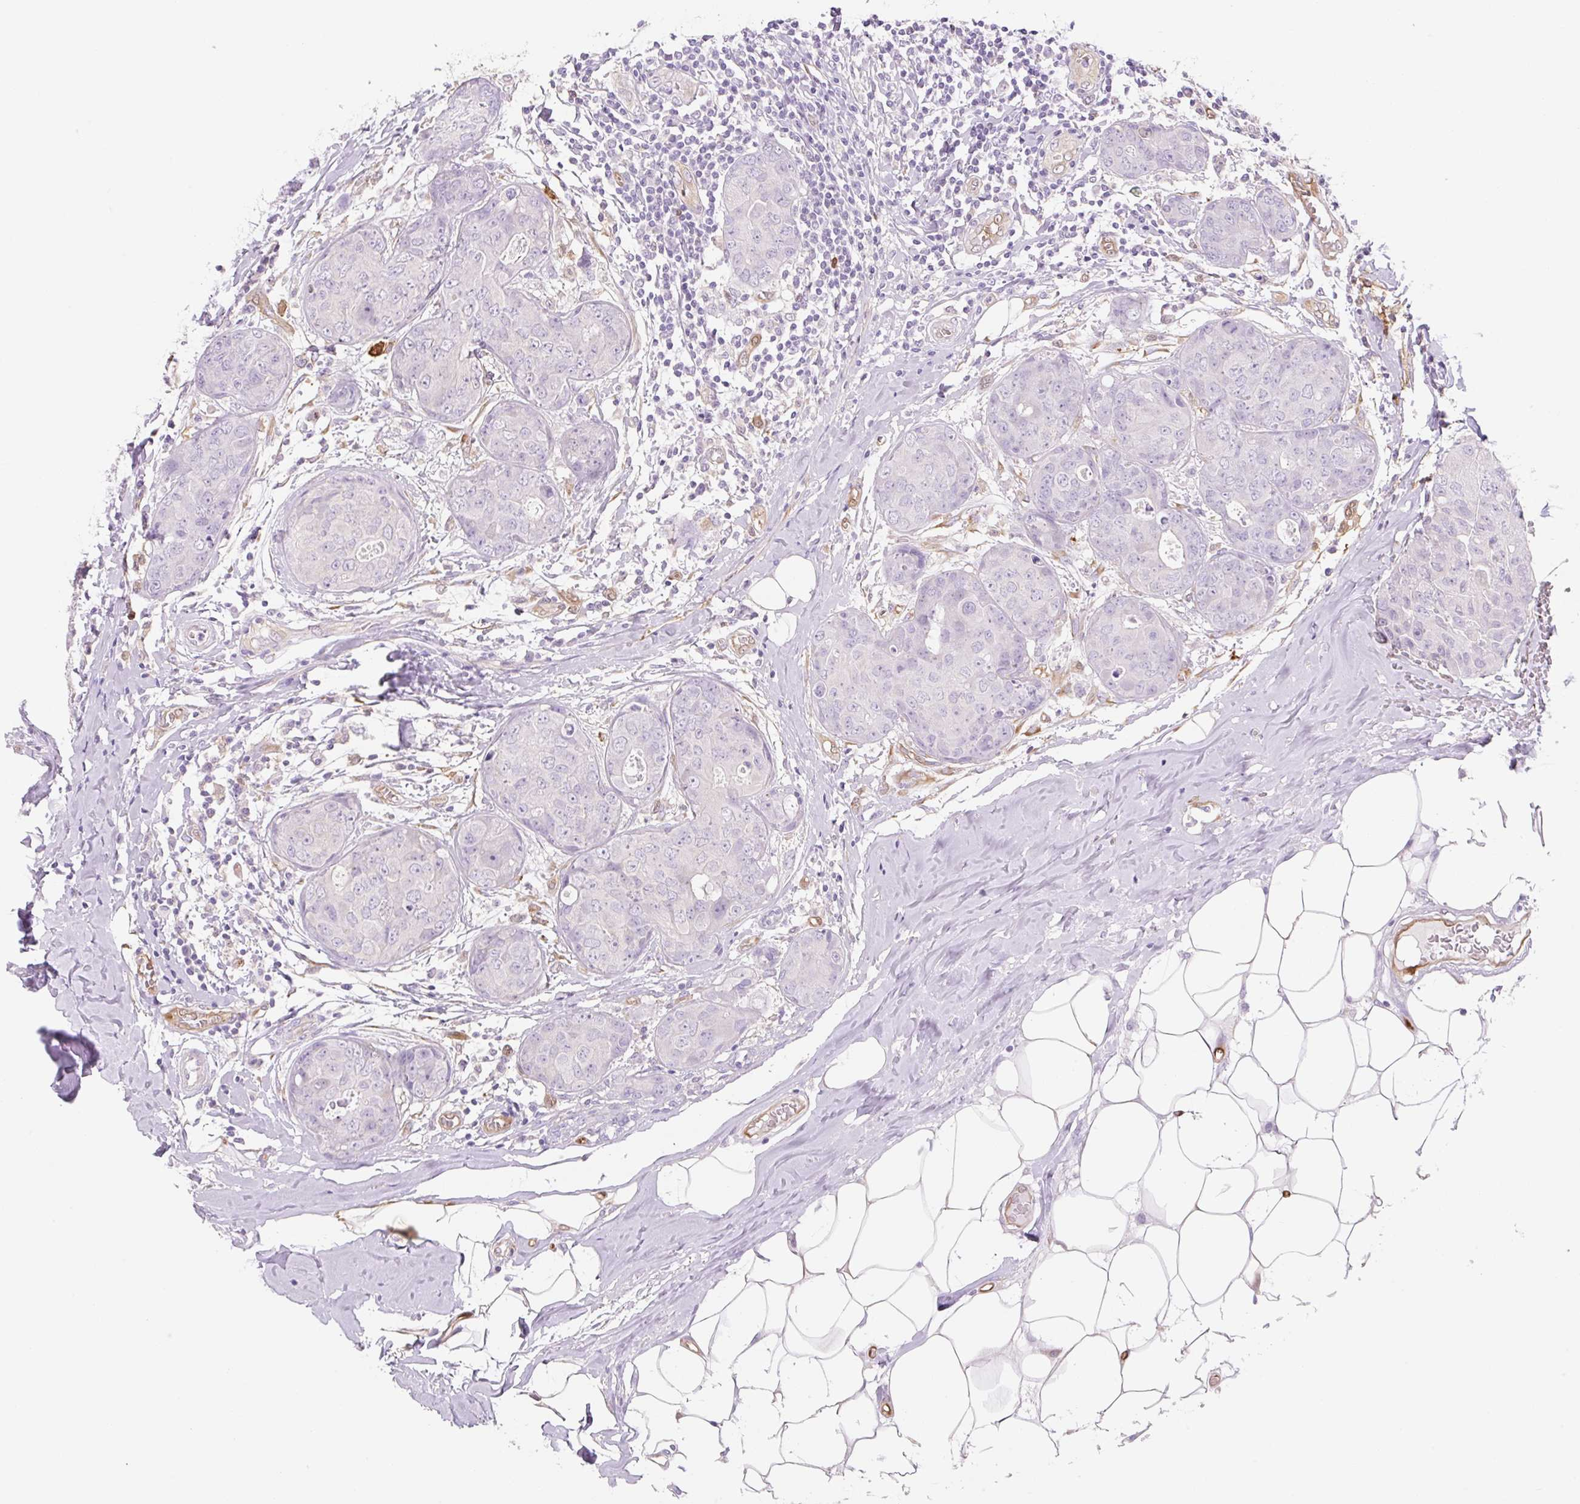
{"staining": {"intensity": "negative", "quantity": "none", "location": "none"}, "tissue": "breast cancer", "cell_type": "Tumor cells", "image_type": "cancer", "snomed": [{"axis": "morphology", "description": "Duct carcinoma"}, {"axis": "topography", "description": "Breast"}], "caption": "DAB immunohistochemical staining of human infiltrating ductal carcinoma (breast) exhibits no significant staining in tumor cells.", "gene": "FABP5", "patient": {"sex": "female", "age": 43}}